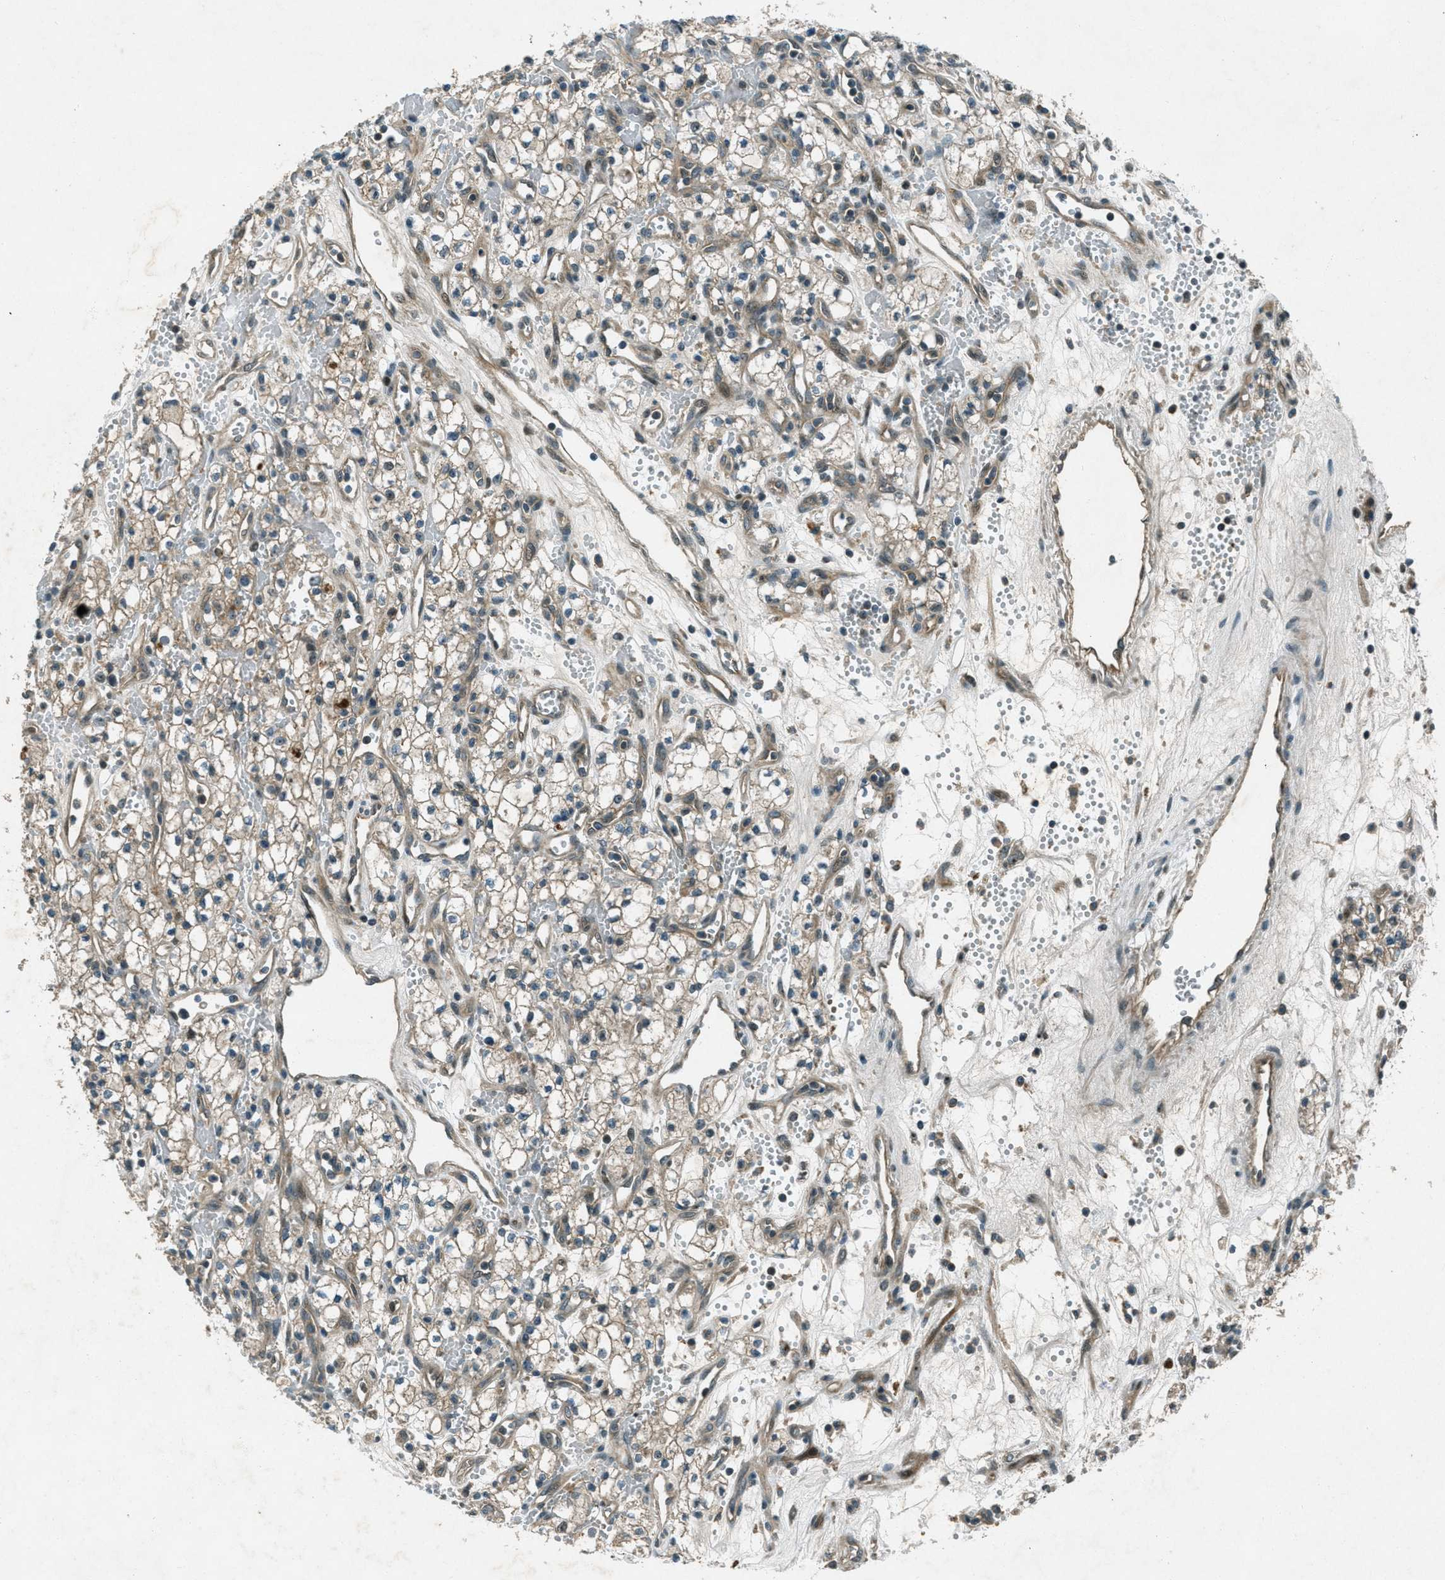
{"staining": {"intensity": "weak", "quantity": ">75%", "location": "cytoplasmic/membranous"}, "tissue": "renal cancer", "cell_type": "Tumor cells", "image_type": "cancer", "snomed": [{"axis": "morphology", "description": "Adenocarcinoma, NOS"}, {"axis": "topography", "description": "Kidney"}], "caption": "A brown stain shows weak cytoplasmic/membranous positivity of a protein in renal adenocarcinoma tumor cells. The protein of interest is shown in brown color, while the nuclei are stained blue.", "gene": "STK11", "patient": {"sex": "male", "age": 59}}